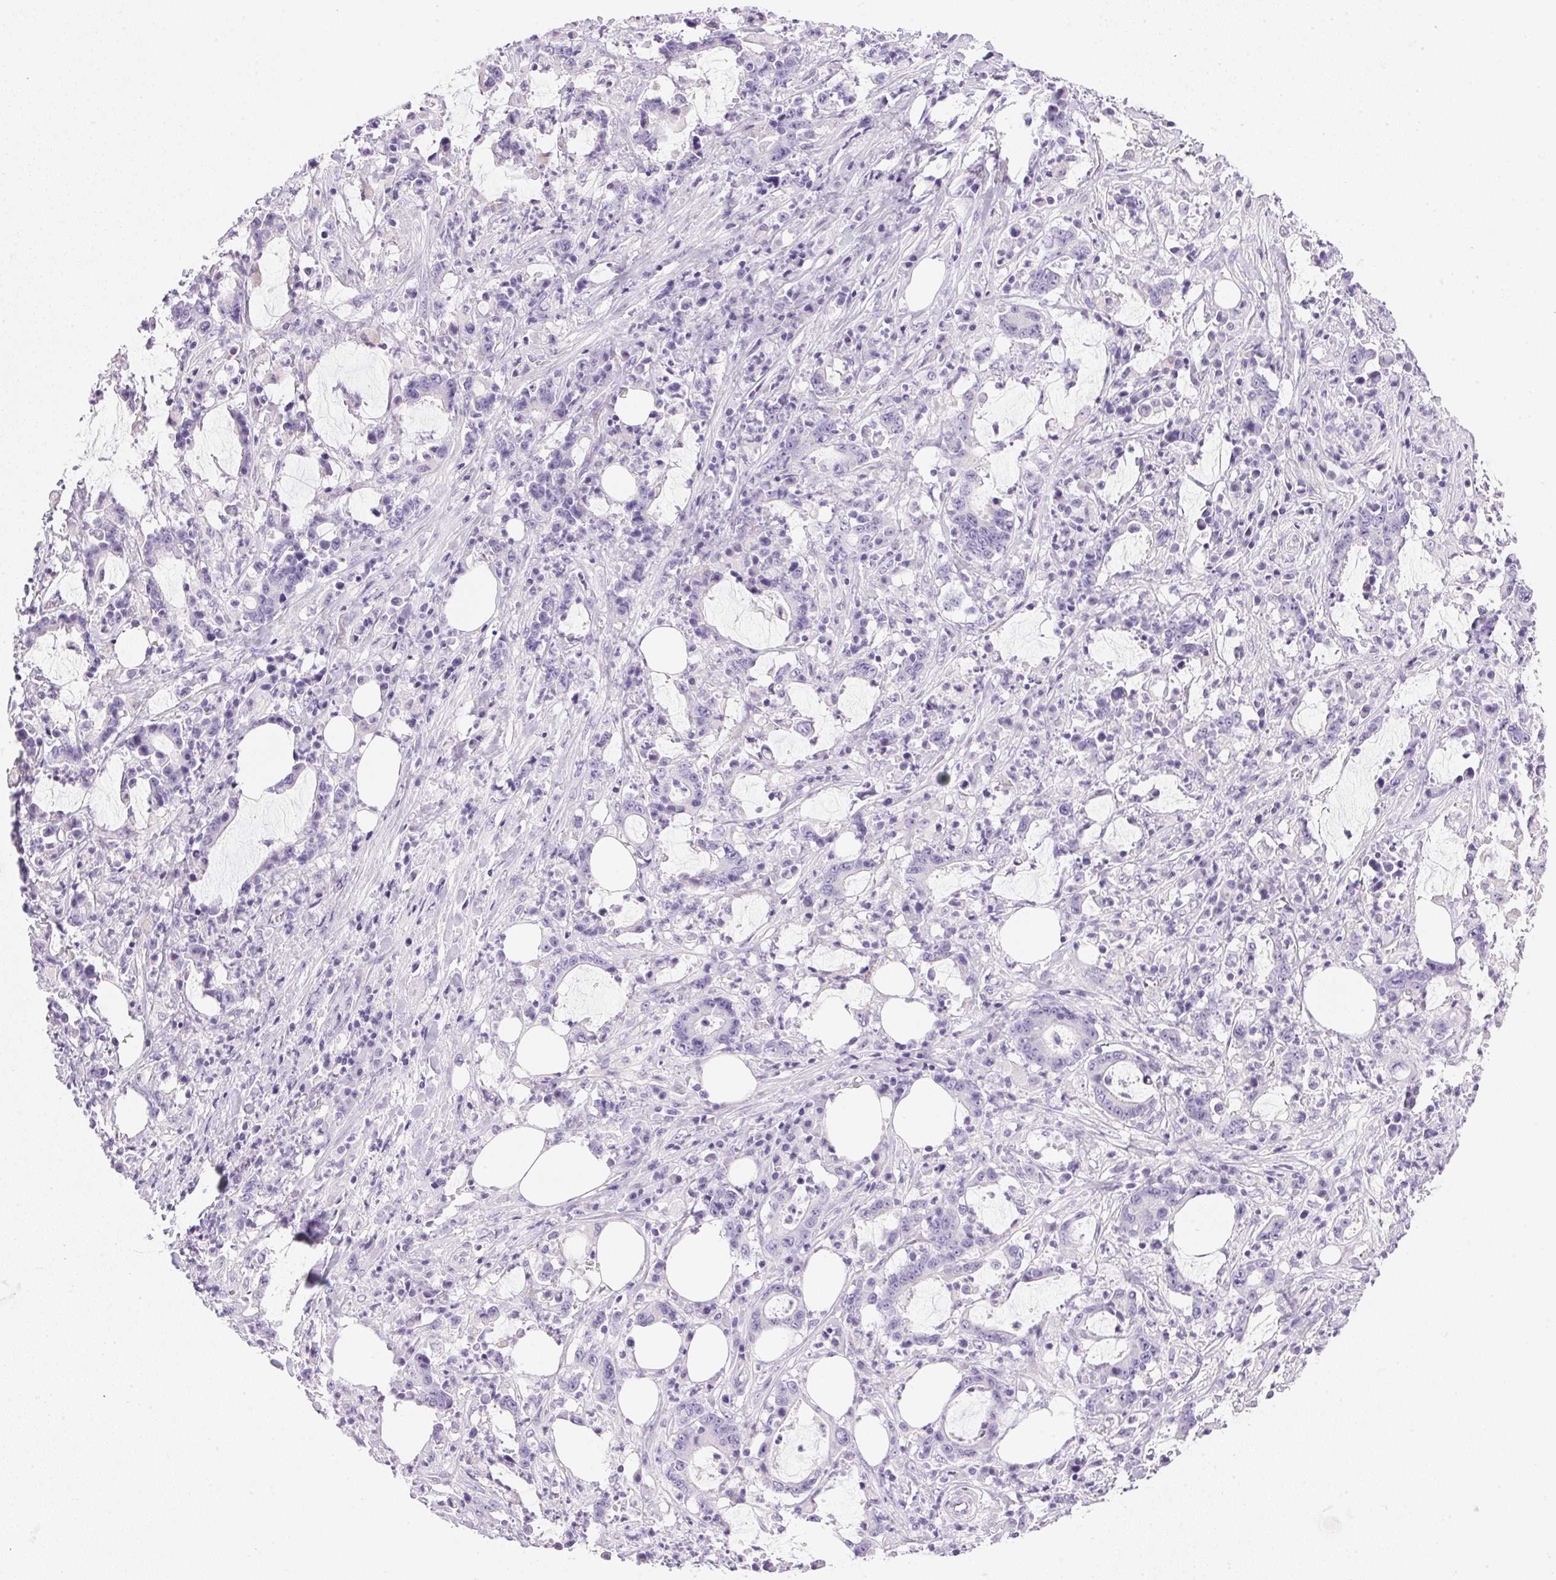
{"staining": {"intensity": "negative", "quantity": "none", "location": "none"}, "tissue": "stomach cancer", "cell_type": "Tumor cells", "image_type": "cancer", "snomed": [{"axis": "morphology", "description": "Adenocarcinoma, NOS"}, {"axis": "topography", "description": "Stomach, upper"}], "caption": "High power microscopy histopathology image of an immunohistochemistry micrograph of adenocarcinoma (stomach), revealing no significant staining in tumor cells.", "gene": "ATP6V0A4", "patient": {"sex": "male", "age": 68}}